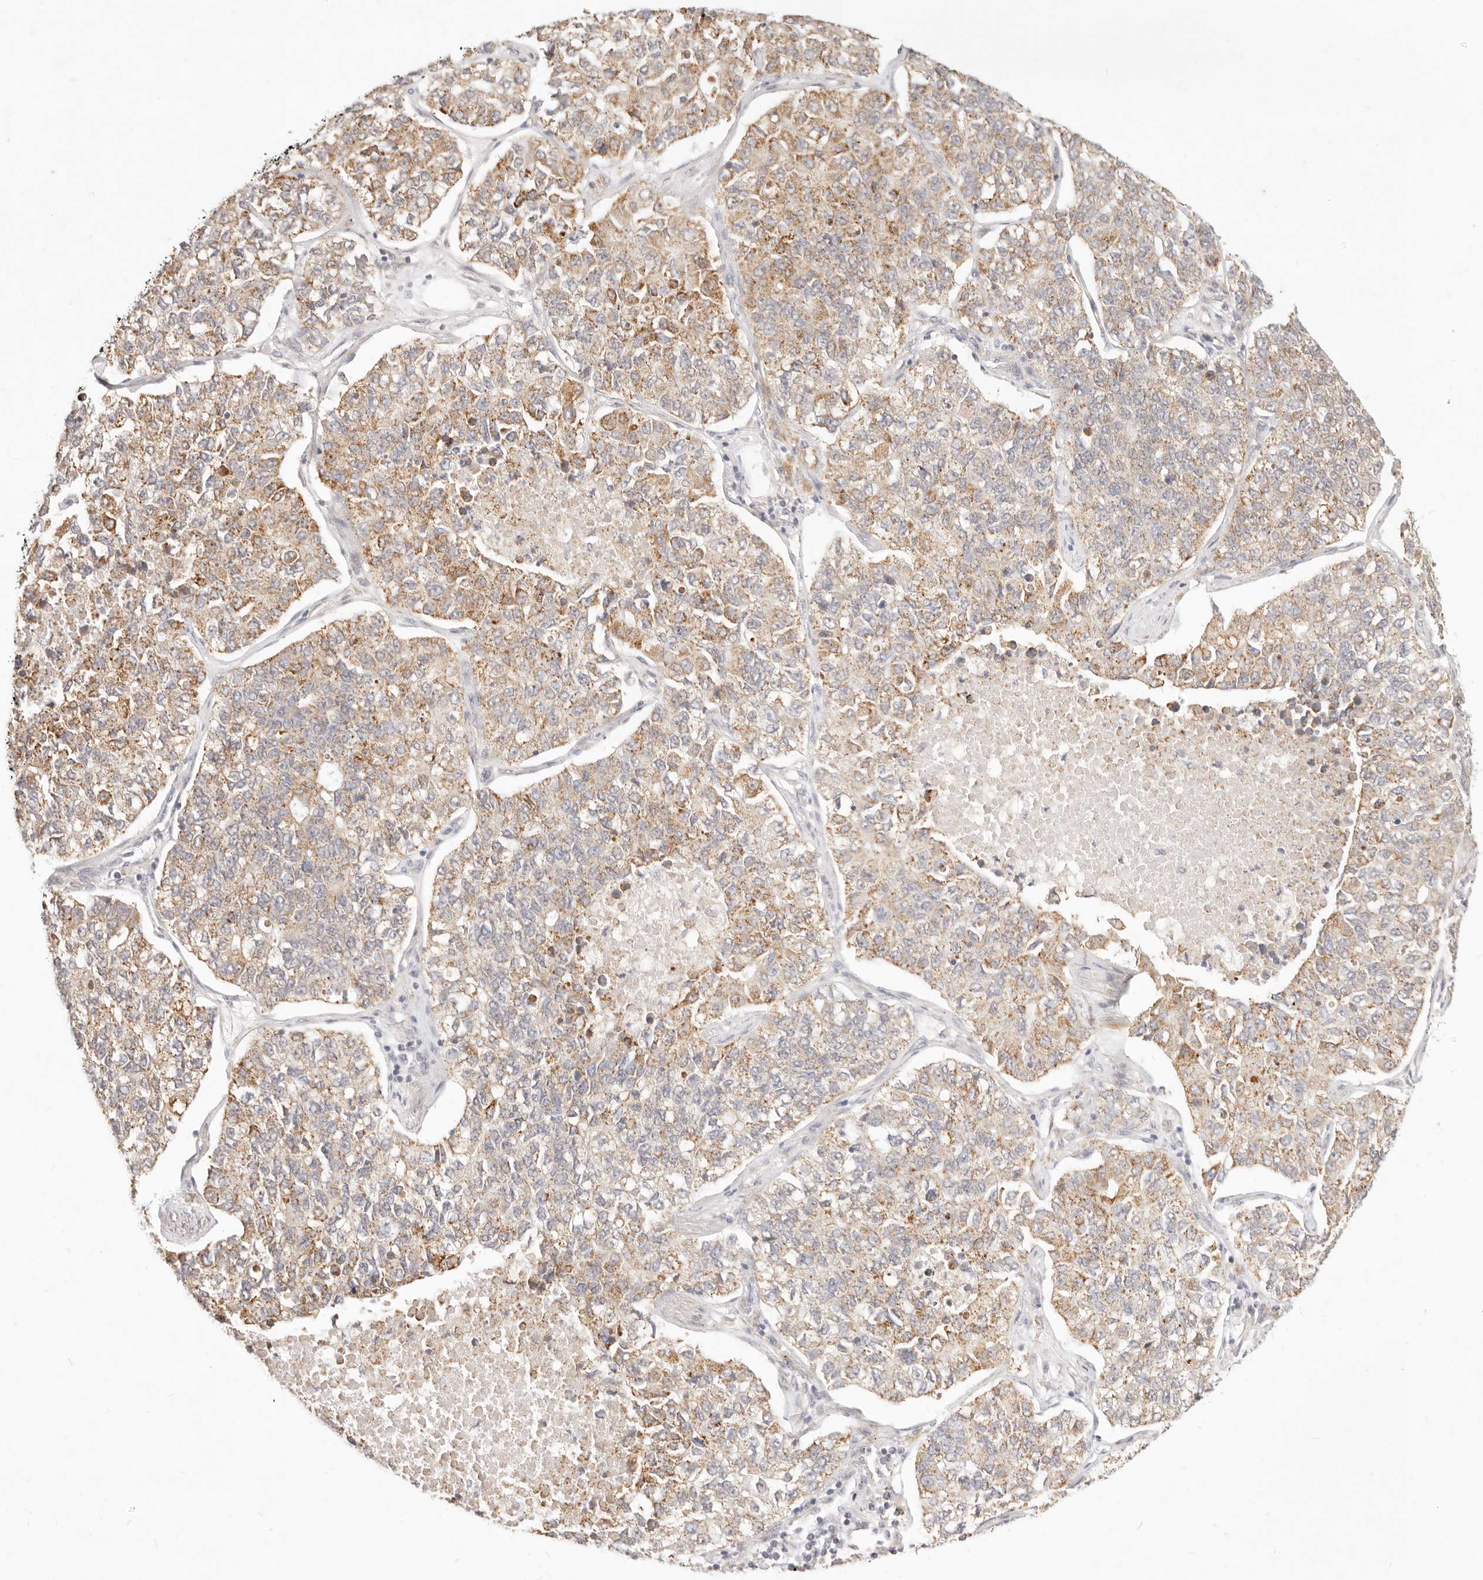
{"staining": {"intensity": "moderate", "quantity": ">75%", "location": "cytoplasmic/membranous"}, "tissue": "lung cancer", "cell_type": "Tumor cells", "image_type": "cancer", "snomed": [{"axis": "morphology", "description": "Adenocarcinoma, NOS"}, {"axis": "topography", "description": "Lung"}], "caption": "Protein analysis of lung cancer (adenocarcinoma) tissue displays moderate cytoplasmic/membranous staining in approximately >75% of tumor cells. (Stains: DAB in brown, nuclei in blue, Microscopy: brightfield microscopy at high magnification).", "gene": "RUBCNL", "patient": {"sex": "male", "age": 49}}